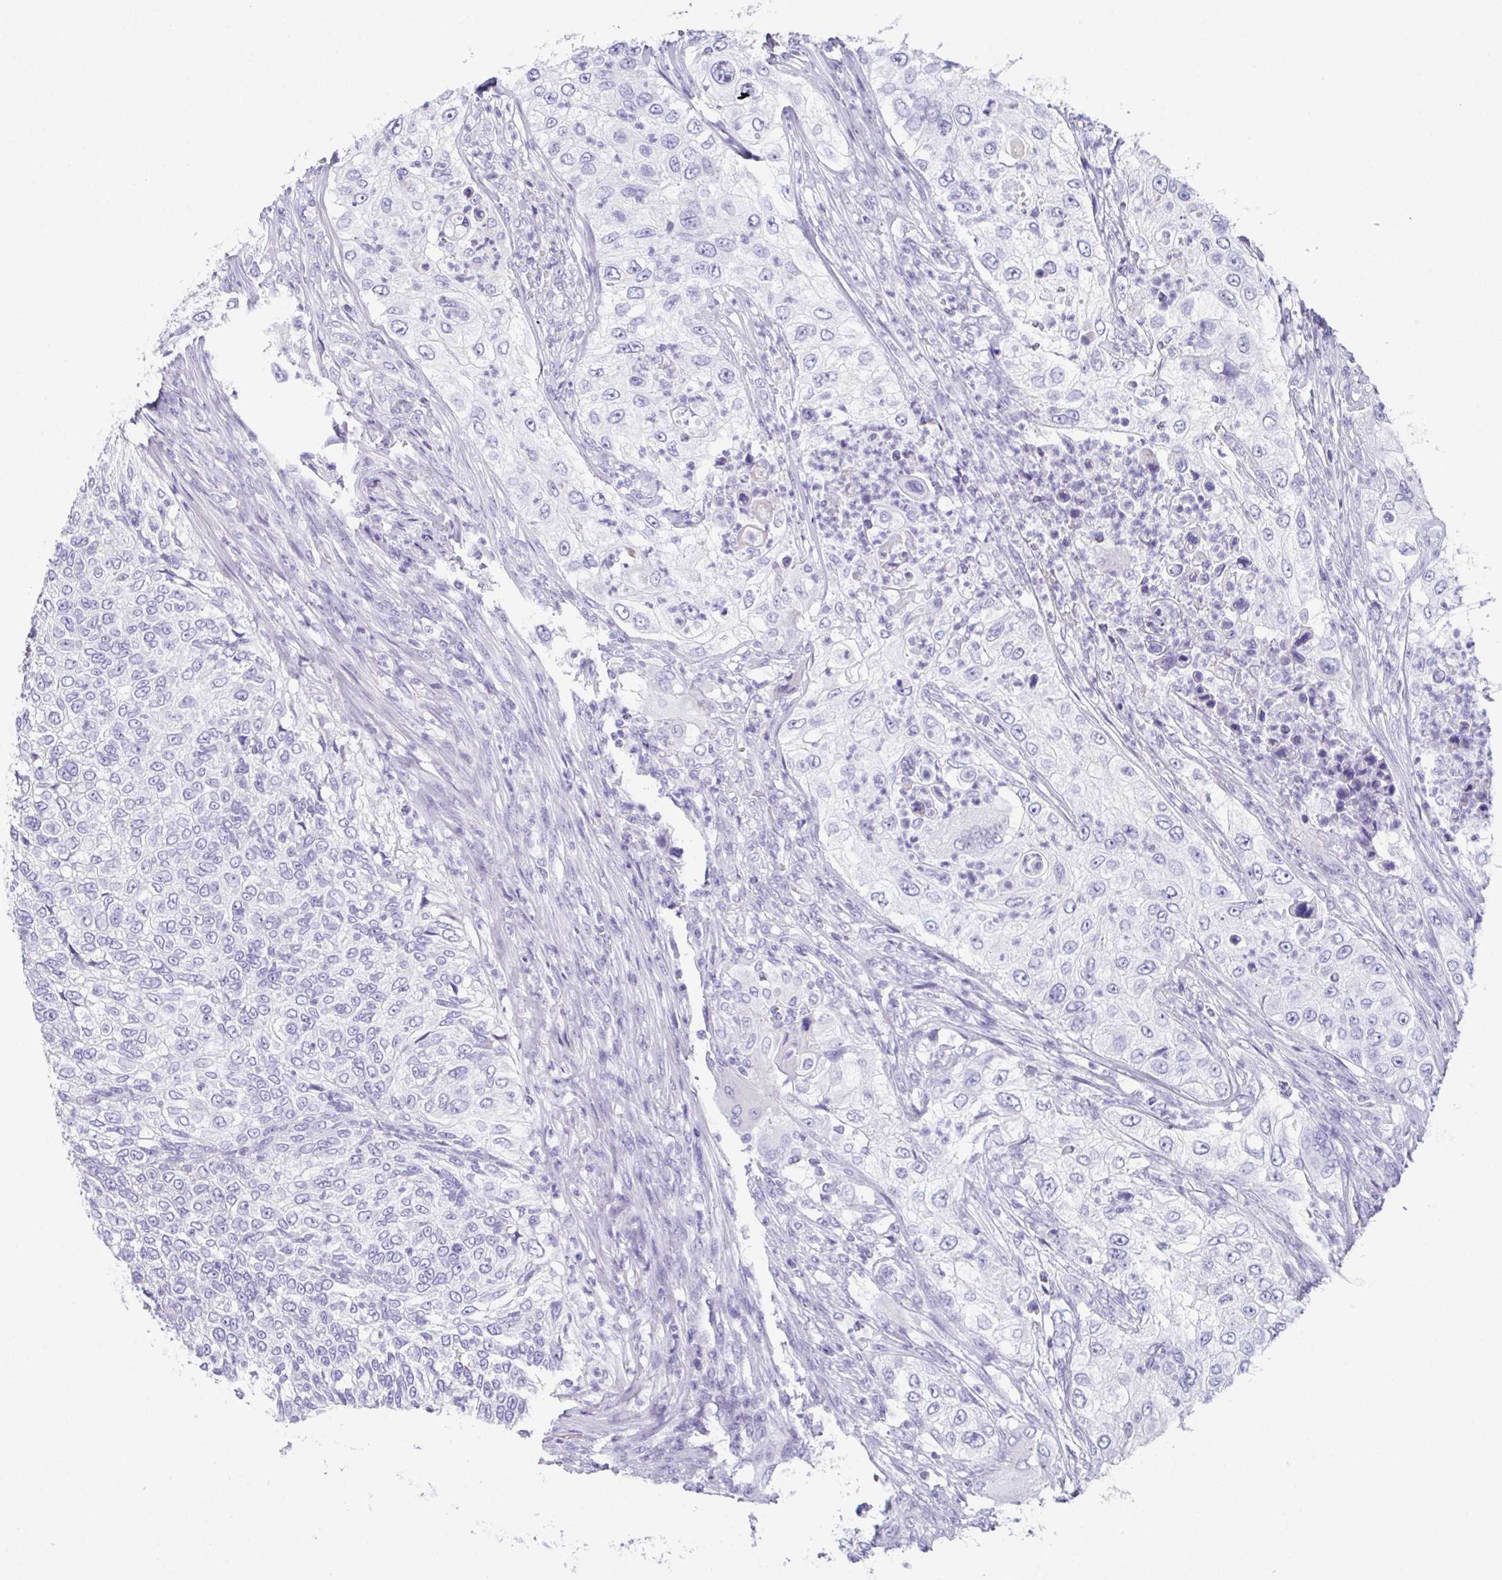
{"staining": {"intensity": "negative", "quantity": "none", "location": "none"}, "tissue": "urothelial cancer", "cell_type": "Tumor cells", "image_type": "cancer", "snomed": [{"axis": "morphology", "description": "Urothelial carcinoma, High grade"}, {"axis": "topography", "description": "Urinary bladder"}], "caption": "Tumor cells show no significant protein staining in urothelial carcinoma (high-grade).", "gene": "TEX19", "patient": {"sex": "female", "age": 60}}